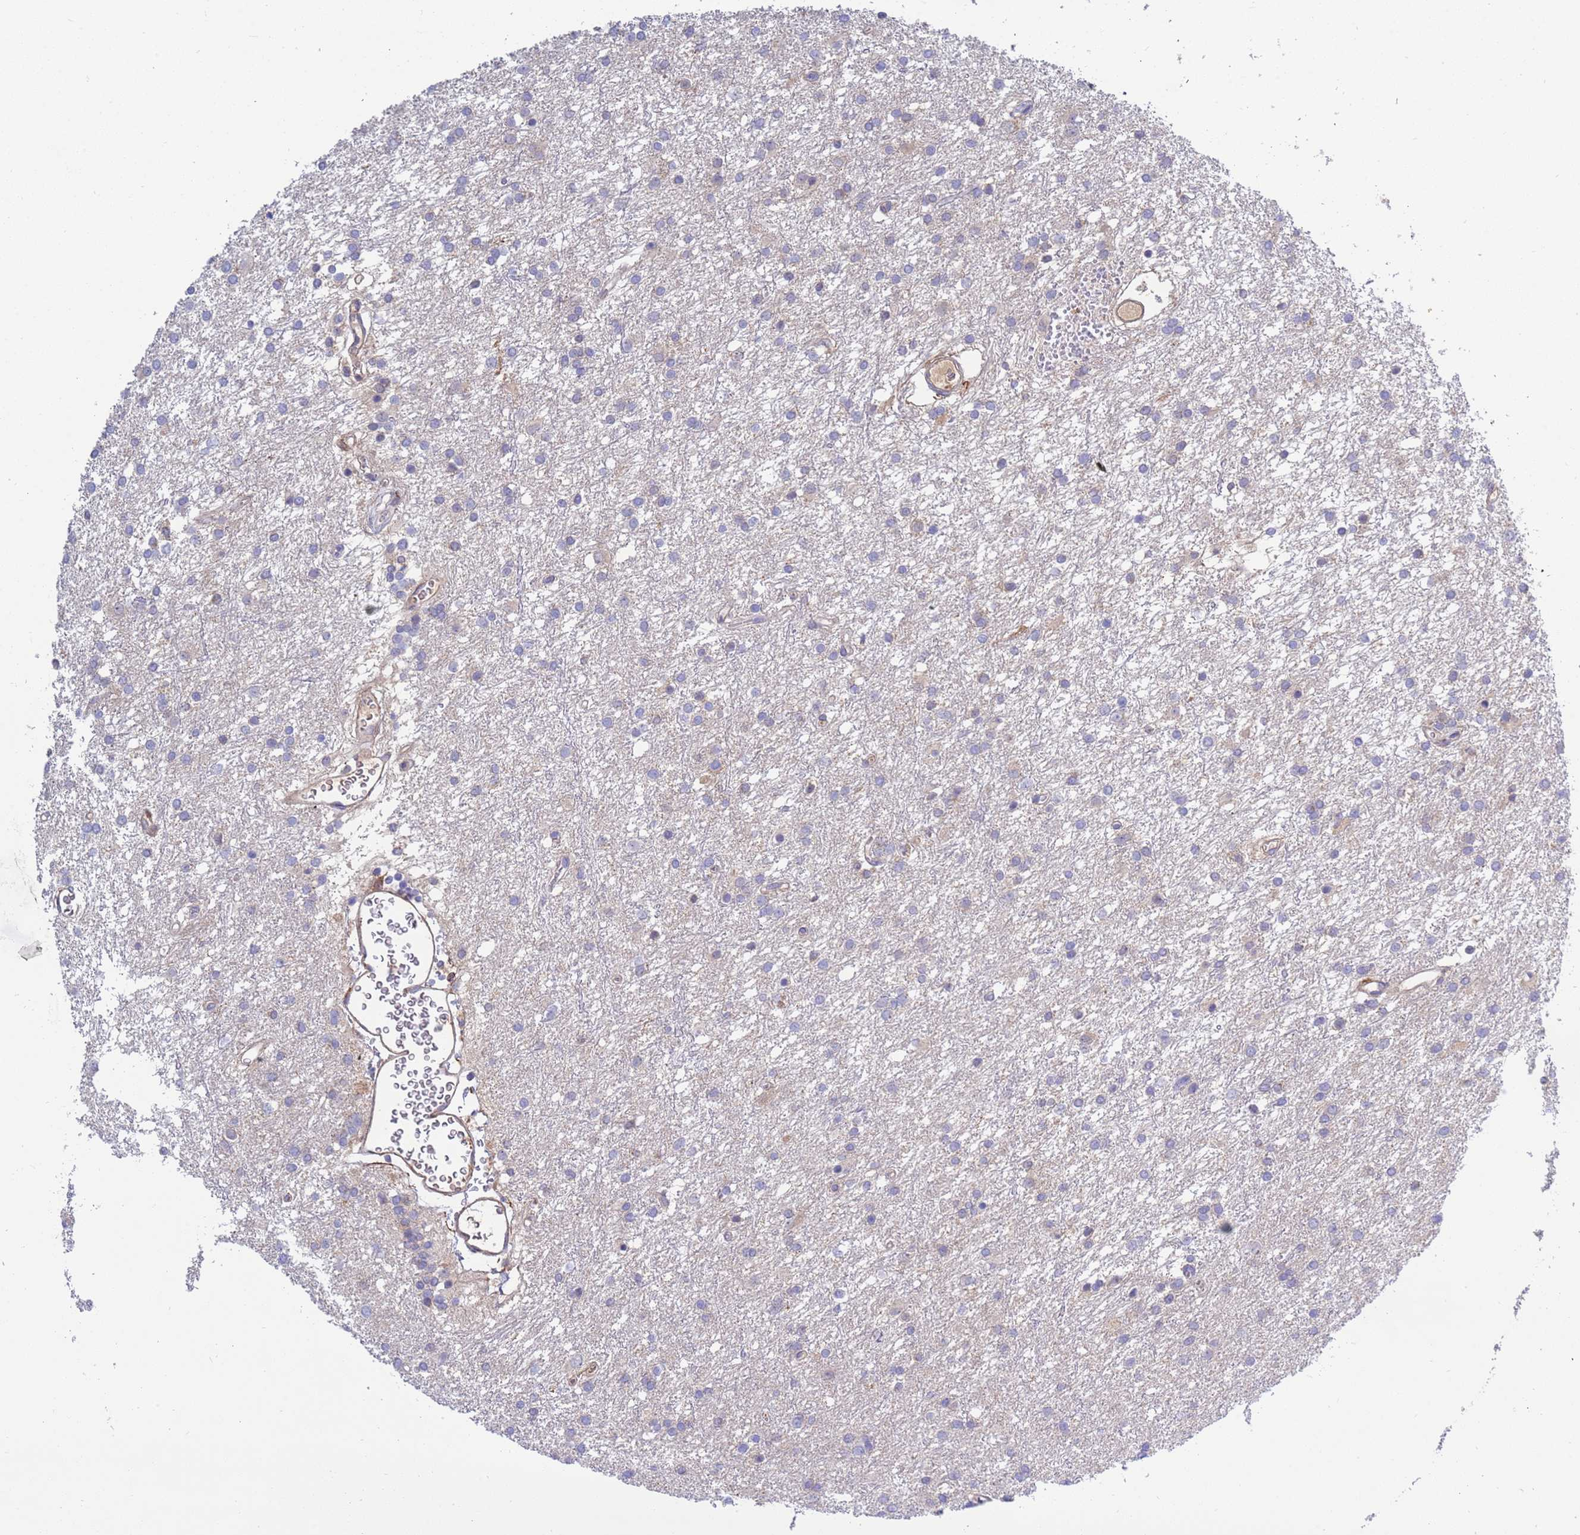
{"staining": {"intensity": "negative", "quantity": "none", "location": "none"}, "tissue": "glioma", "cell_type": "Tumor cells", "image_type": "cancer", "snomed": [{"axis": "morphology", "description": "Glioma, malignant, High grade"}, {"axis": "topography", "description": "Brain"}], "caption": "An IHC image of glioma is shown. There is no staining in tumor cells of glioma.", "gene": "FOXRED1", "patient": {"sex": "female", "age": 50}}